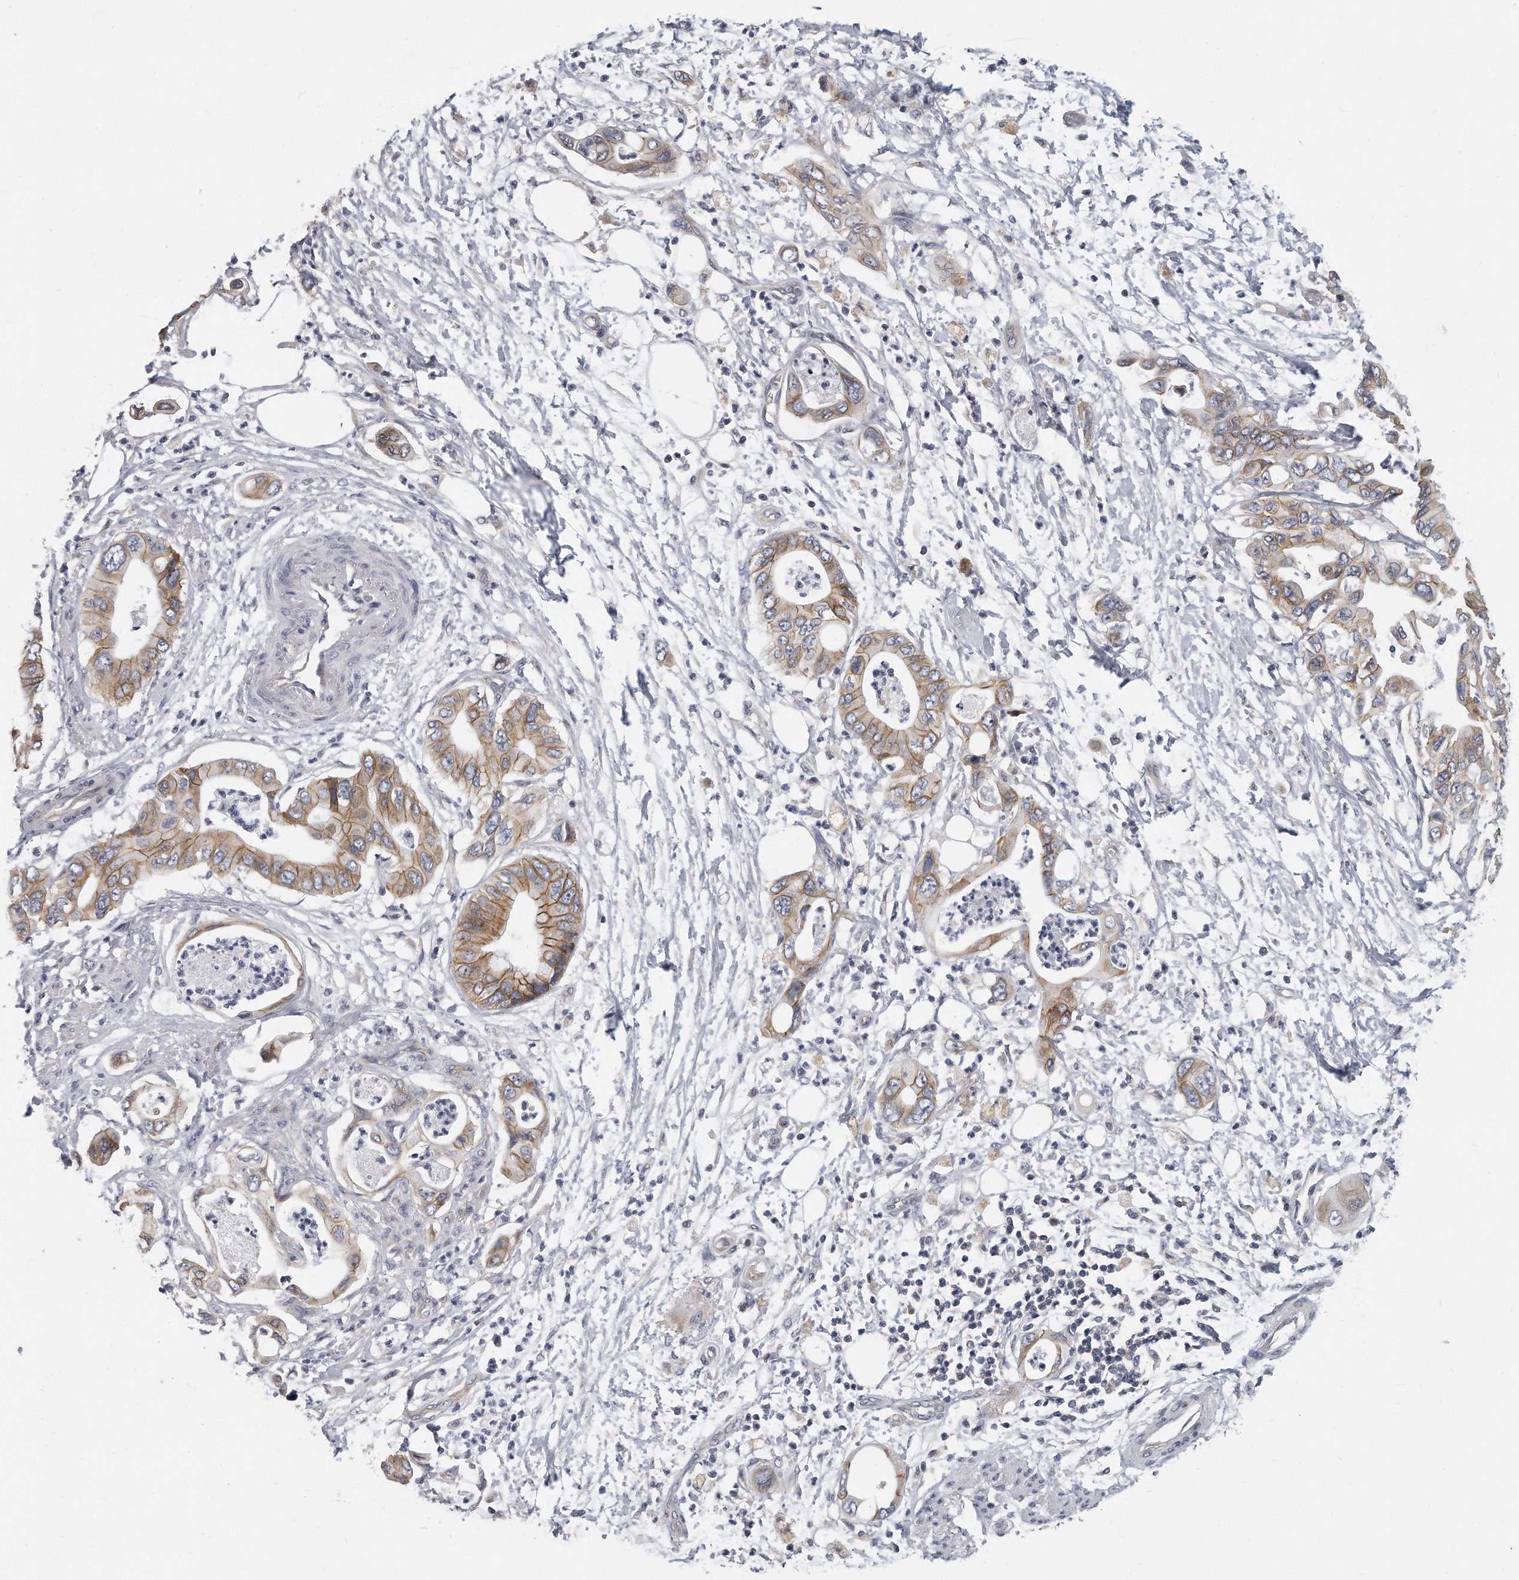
{"staining": {"intensity": "moderate", "quantity": ">75%", "location": "cytoplasmic/membranous"}, "tissue": "pancreatic cancer", "cell_type": "Tumor cells", "image_type": "cancer", "snomed": [{"axis": "morphology", "description": "Adenocarcinoma, NOS"}, {"axis": "topography", "description": "Pancreas"}], "caption": "A brown stain labels moderate cytoplasmic/membranous positivity of a protein in pancreatic adenocarcinoma tumor cells.", "gene": "PLEKHA6", "patient": {"sex": "male", "age": 66}}